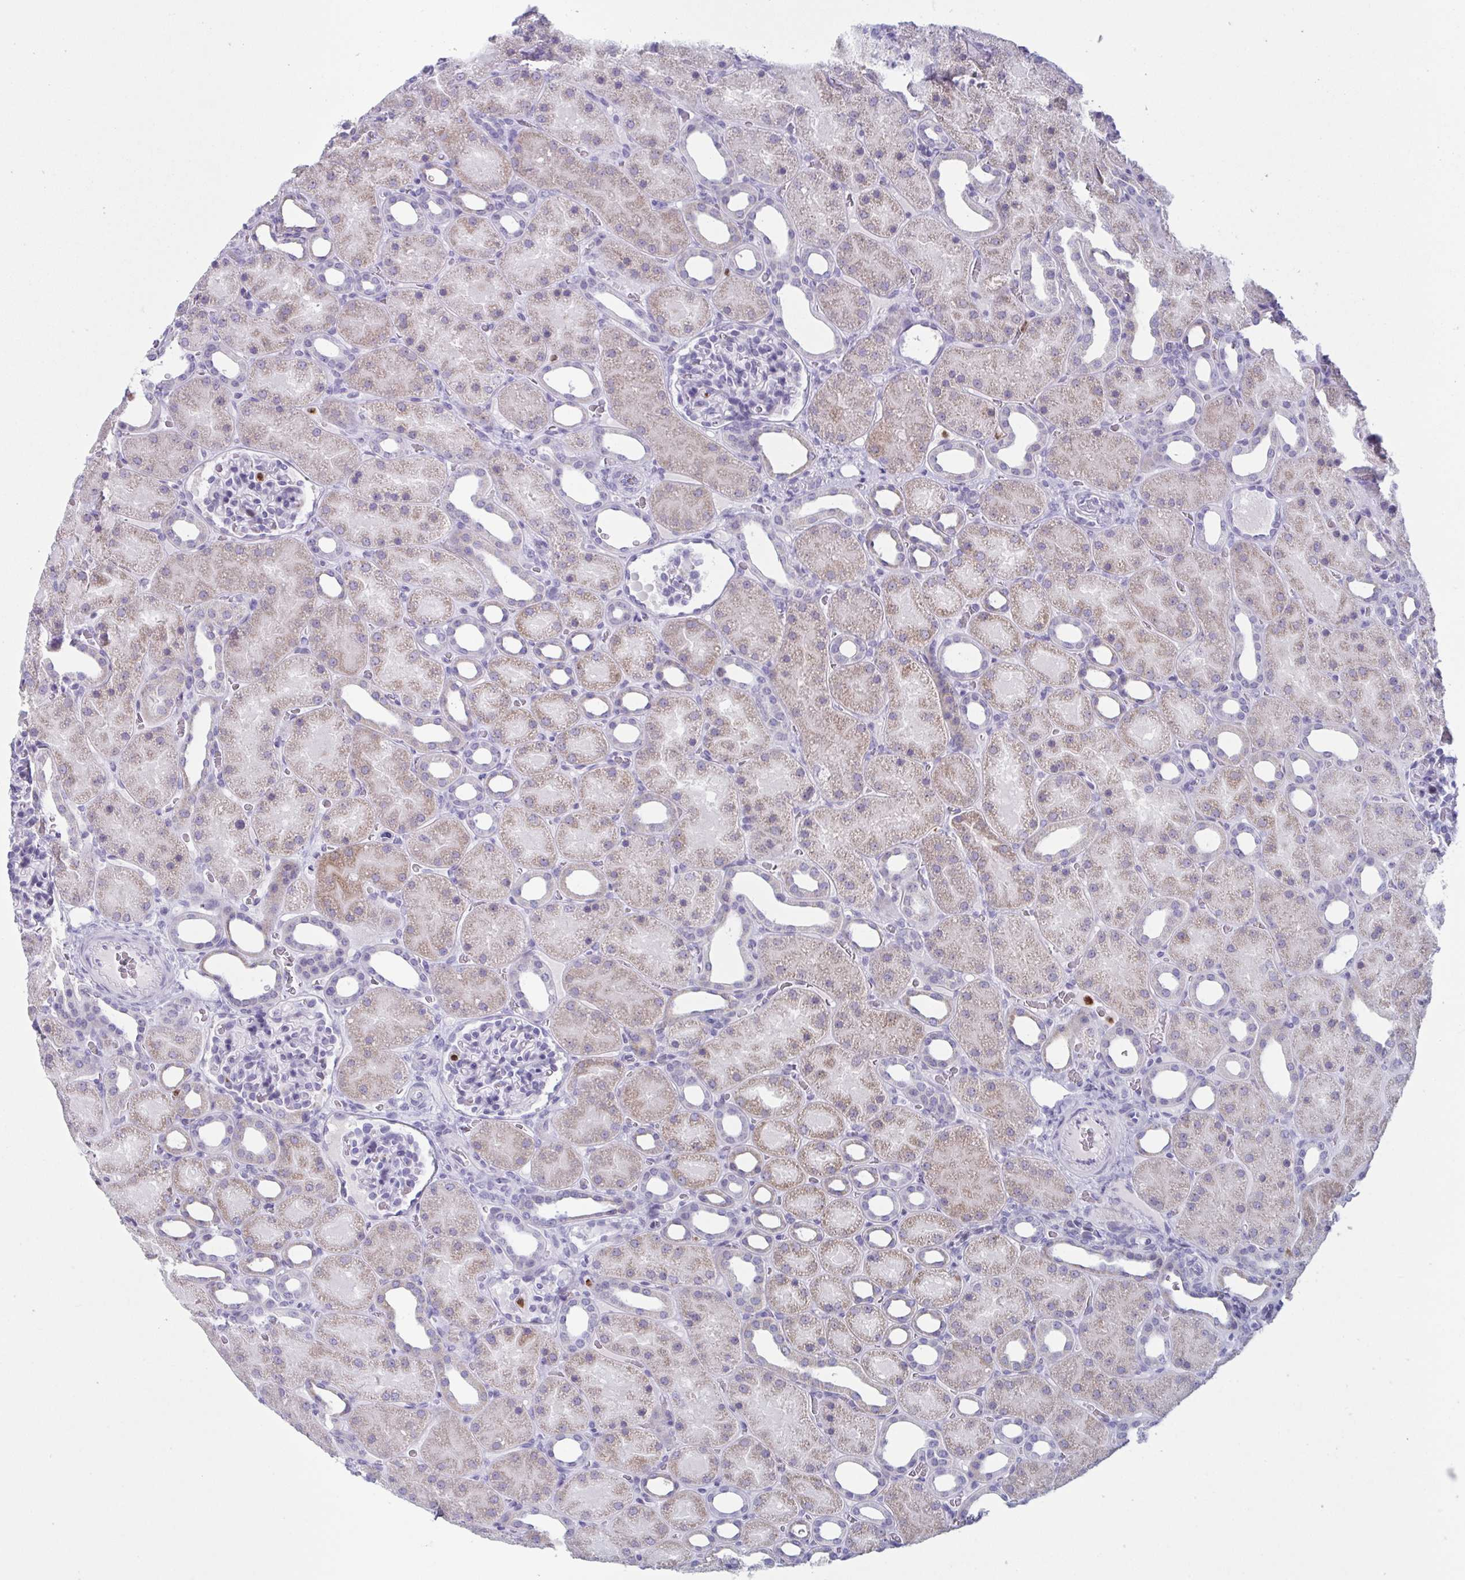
{"staining": {"intensity": "negative", "quantity": "none", "location": "none"}, "tissue": "kidney", "cell_type": "Cells in glomeruli", "image_type": "normal", "snomed": [{"axis": "morphology", "description": "Normal tissue, NOS"}, {"axis": "topography", "description": "Kidney"}], "caption": "Kidney stained for a protein using immunohistochemistry shows no positivity cells in glomeruli.", "gene": "CYP4F11", "patient": {"sex": "male", "age": 2}}